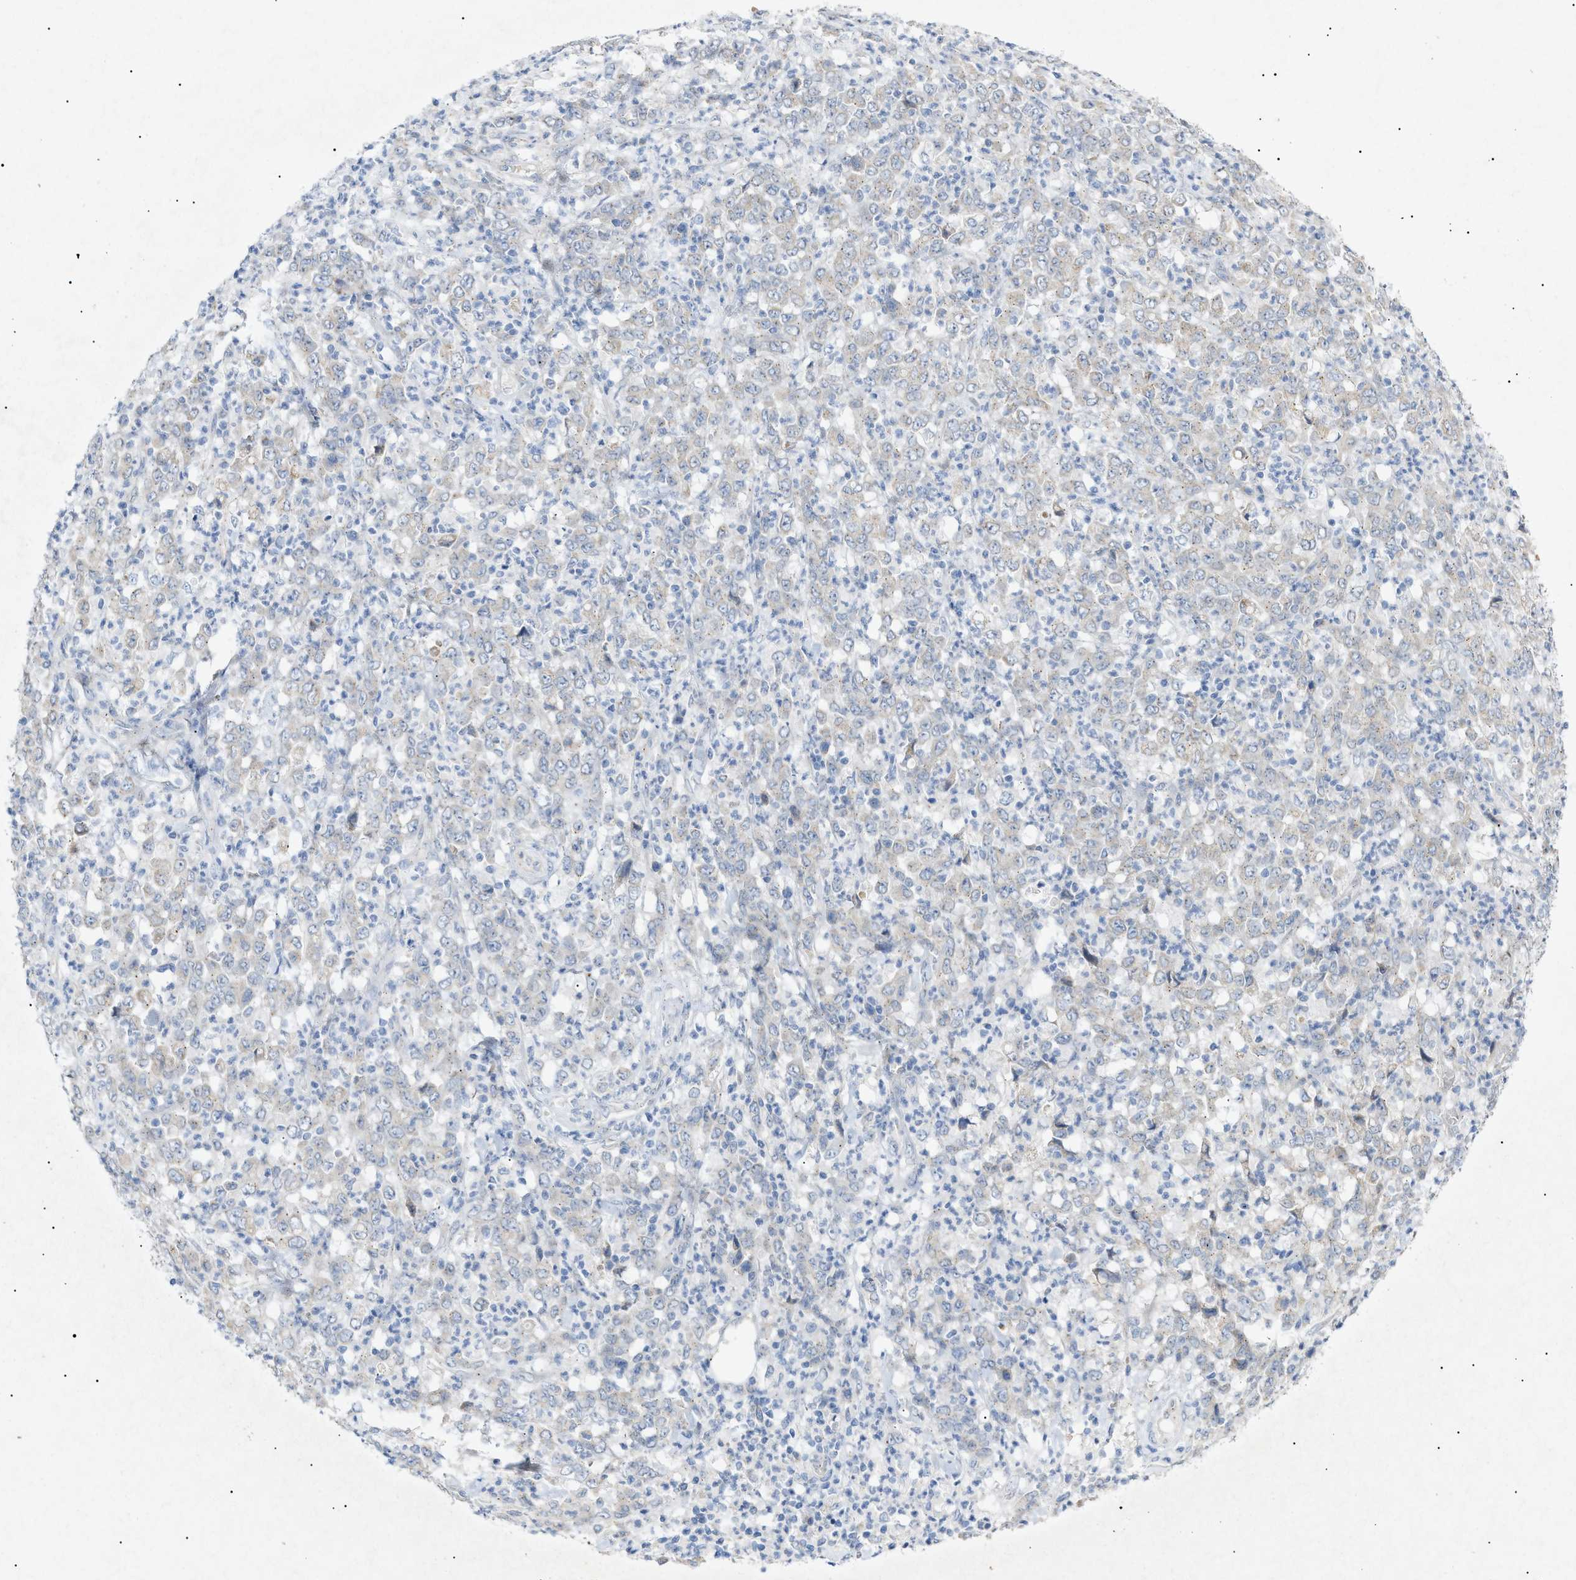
{"staining": {"intensity": "negative", "quantity": "none", "location": "none"}, "tissue": "stomach cancer", "cell_type": "Tumor cells", "image_type": "cancer", "snomed": [{"axis": "morphology", "description": "Adenocarcinoma, NOS"}, {"axis": "topography", "description": "Stomach, lower"}], "caption": "An immunohistochemistry (IHC) photomicrograph of adenocarcinoma (stomach) is shown. There is no staining in tumor cells of adenocarcinoma (stomach). (Brightfield microscopy of DAB (3,3'-diaminobenzidine) immunohistochemistry (IHC) at high magnification).", "gene": "SLC25A31", "patient": {"sex": "female", "age": 71}}